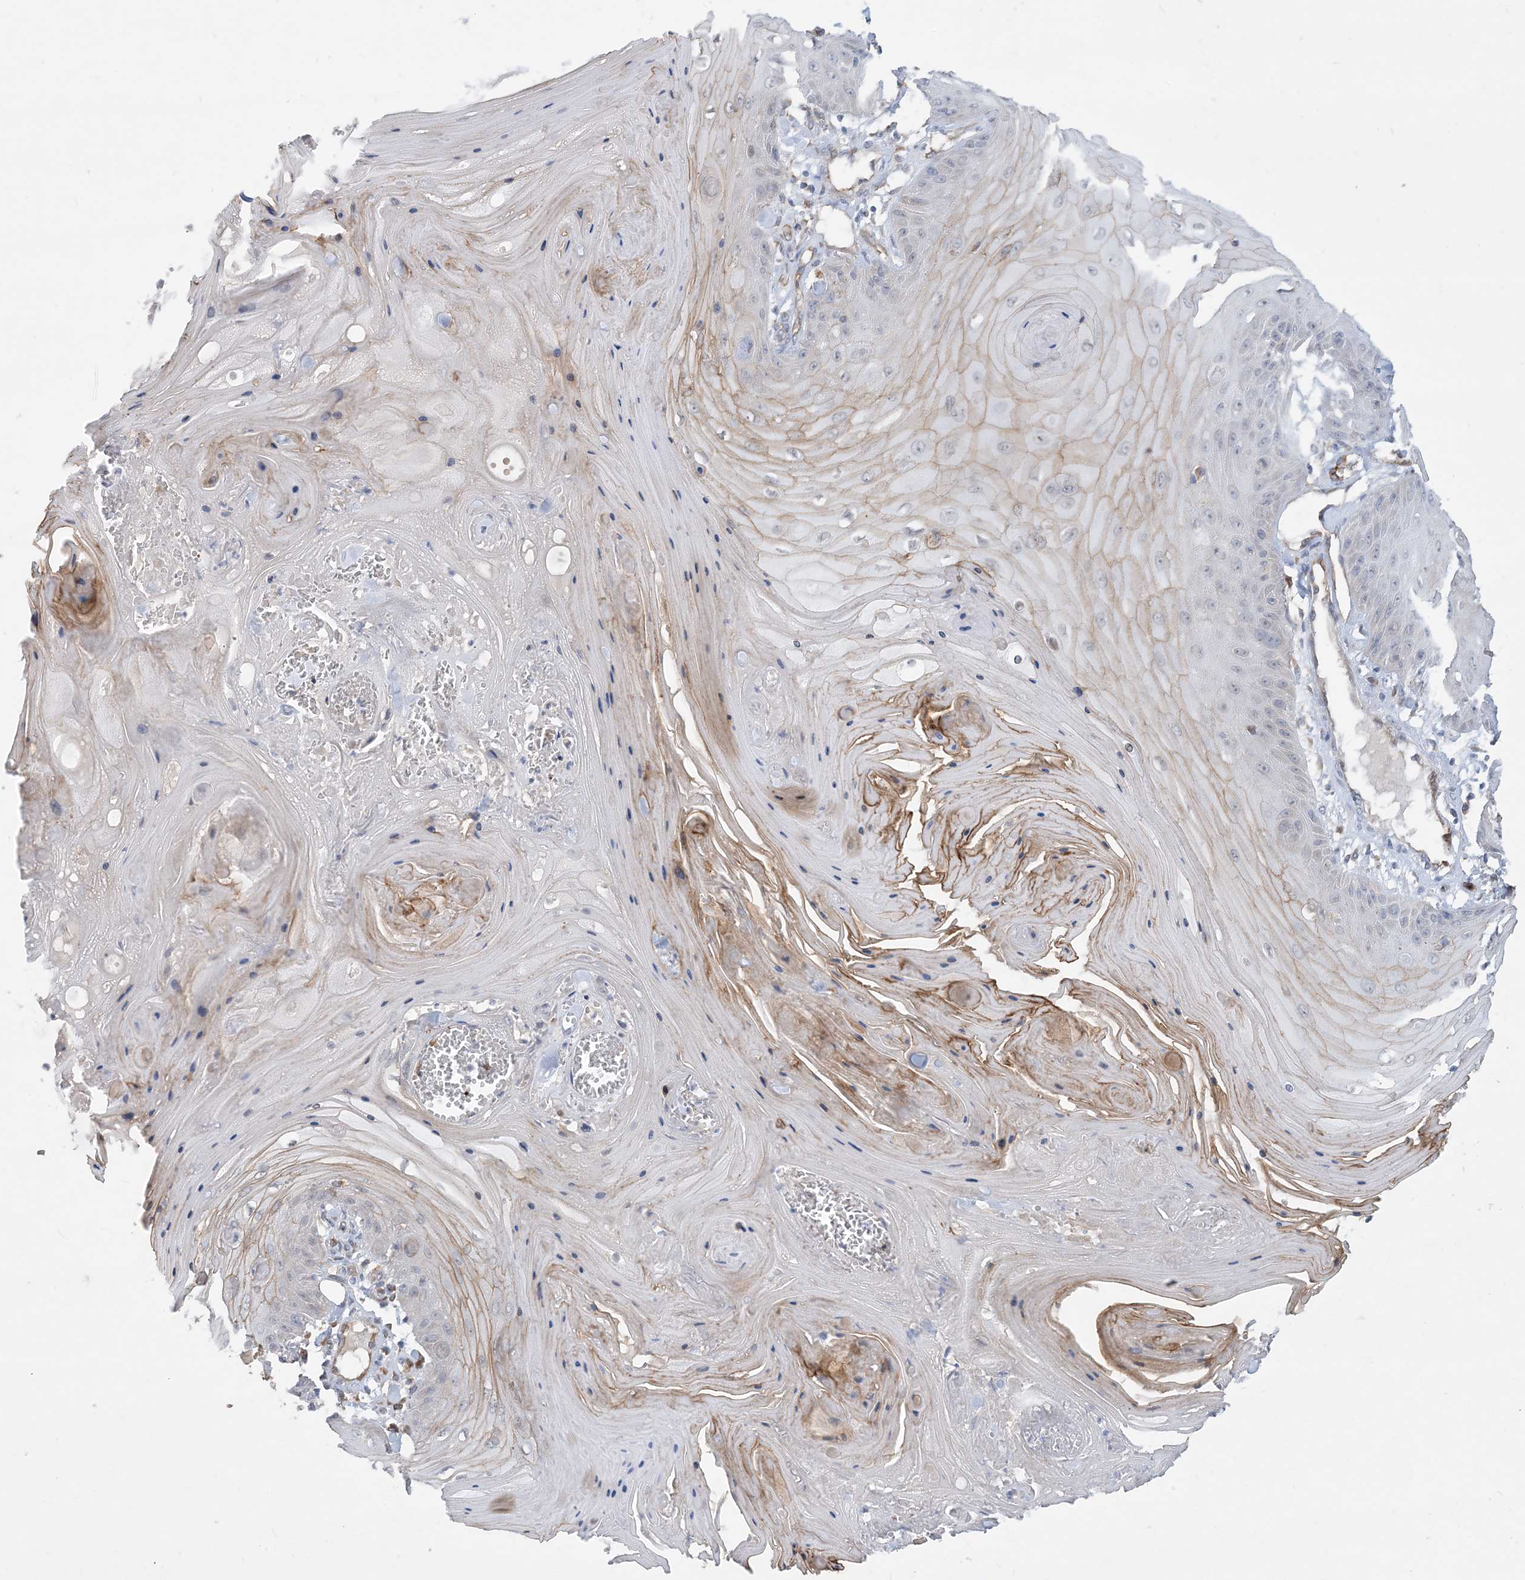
{"staining": {"intensity": "negative", "quantity": "none", "location": "none"}, "tissue": "skin cancer", "cell_type": "Tumor cells", "image_type": "cancer", "snomed": [{"axis": "morphology", "description": "Squamous cell carcinoma, NOS"}, {"axis": "topography", "description": "Skin"}], "caption": "Immunohistochemistry micrograph of human skin cancer (squamous cell carcinoma) stained for a protein (brown), which exhibits no staining in tumor cells. The staining is performed using DAB brown chromogen with nuclei counter-stained in using hematoxylin.", "gene": "EIF2A", "patient": {"sex": "male", "age": 74}}